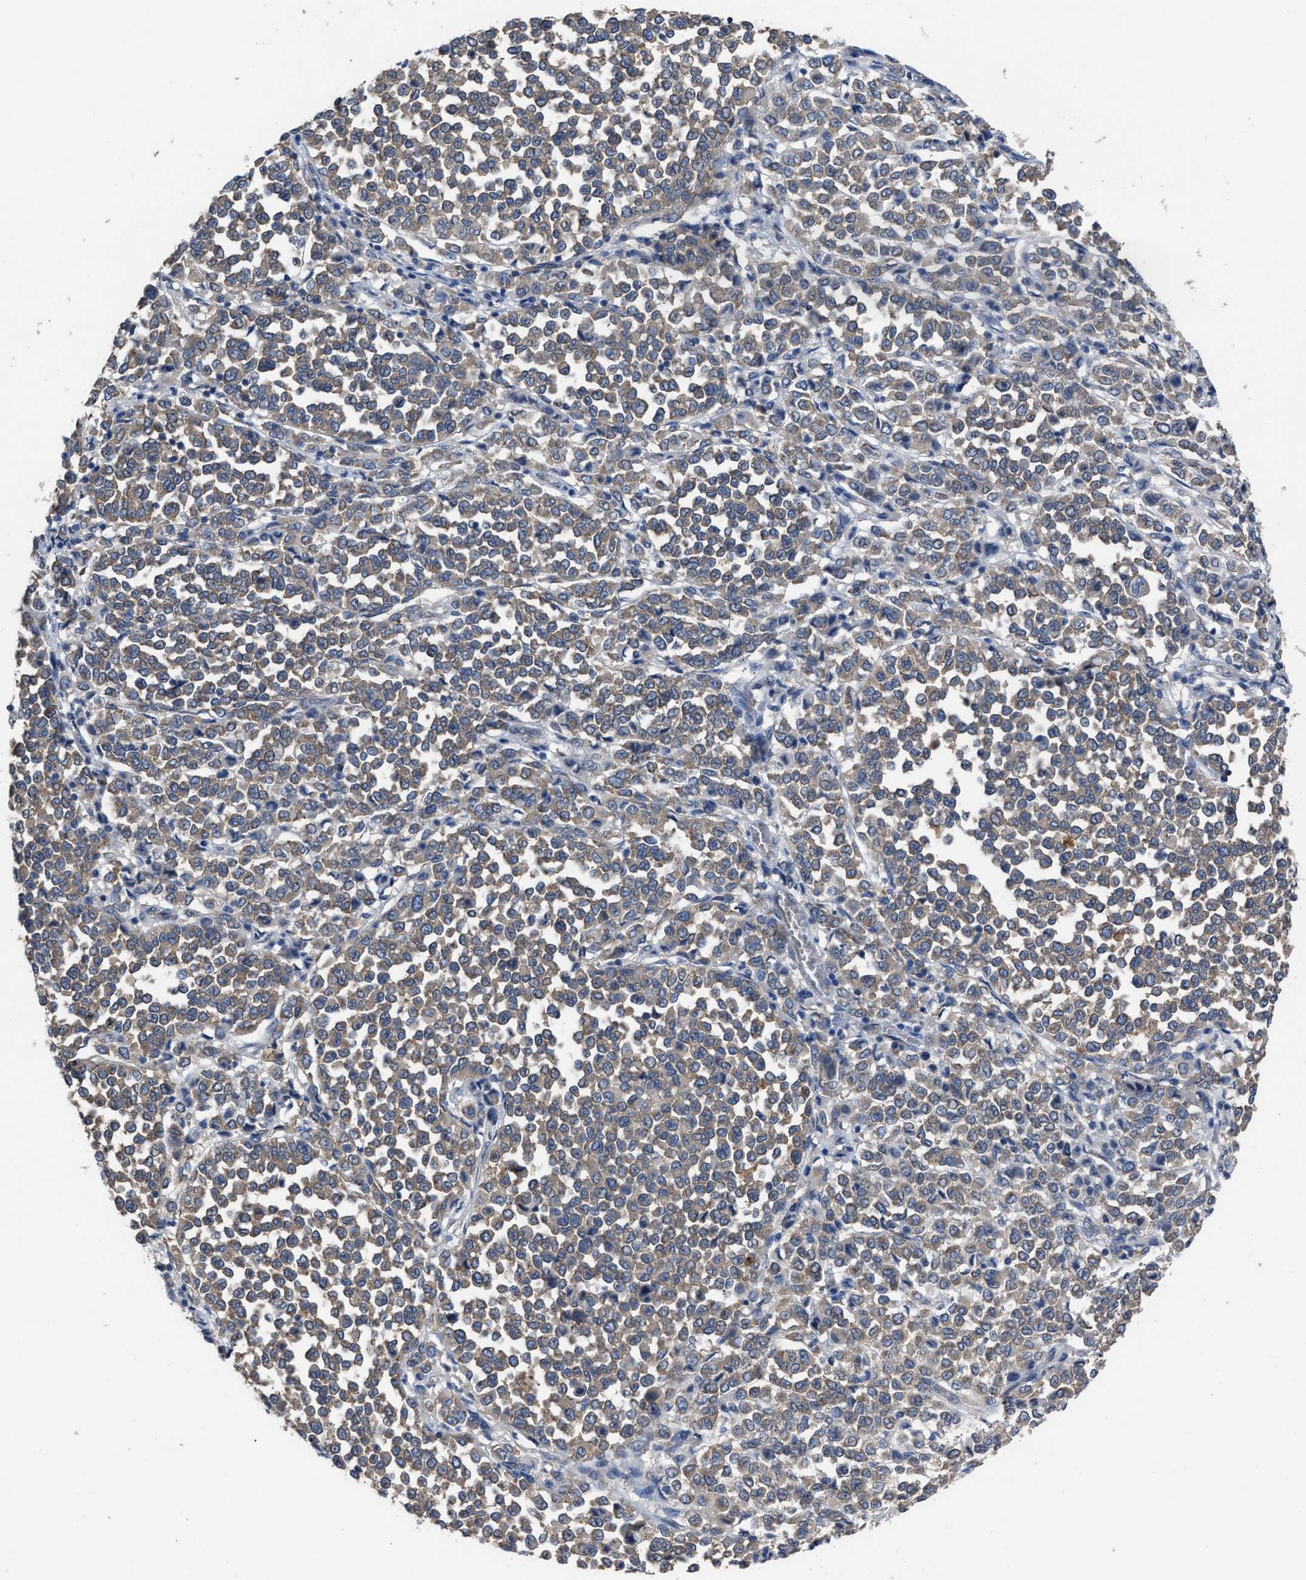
{"staining": {"intensity": "weak", "quantity": ">75%", "location": "cytoplasmic/membranous"}, "tissue": "melanoma", "cell_type": "Tumor cells", "image_type": "cancer", "snomed": [{"axis": "morphology", "description": "Malignant melanoma, Metastatic site"}, {"axis": "topography", "description": "Pancreas"}], "caption": "Tumor cells demonstrate weak cytoplasmic/membranous staining in approximately >75% of cells in malignant melanoma (metastatic site).", "gene": "UPF1", "patient": {"sex": "female", "age": 30}}